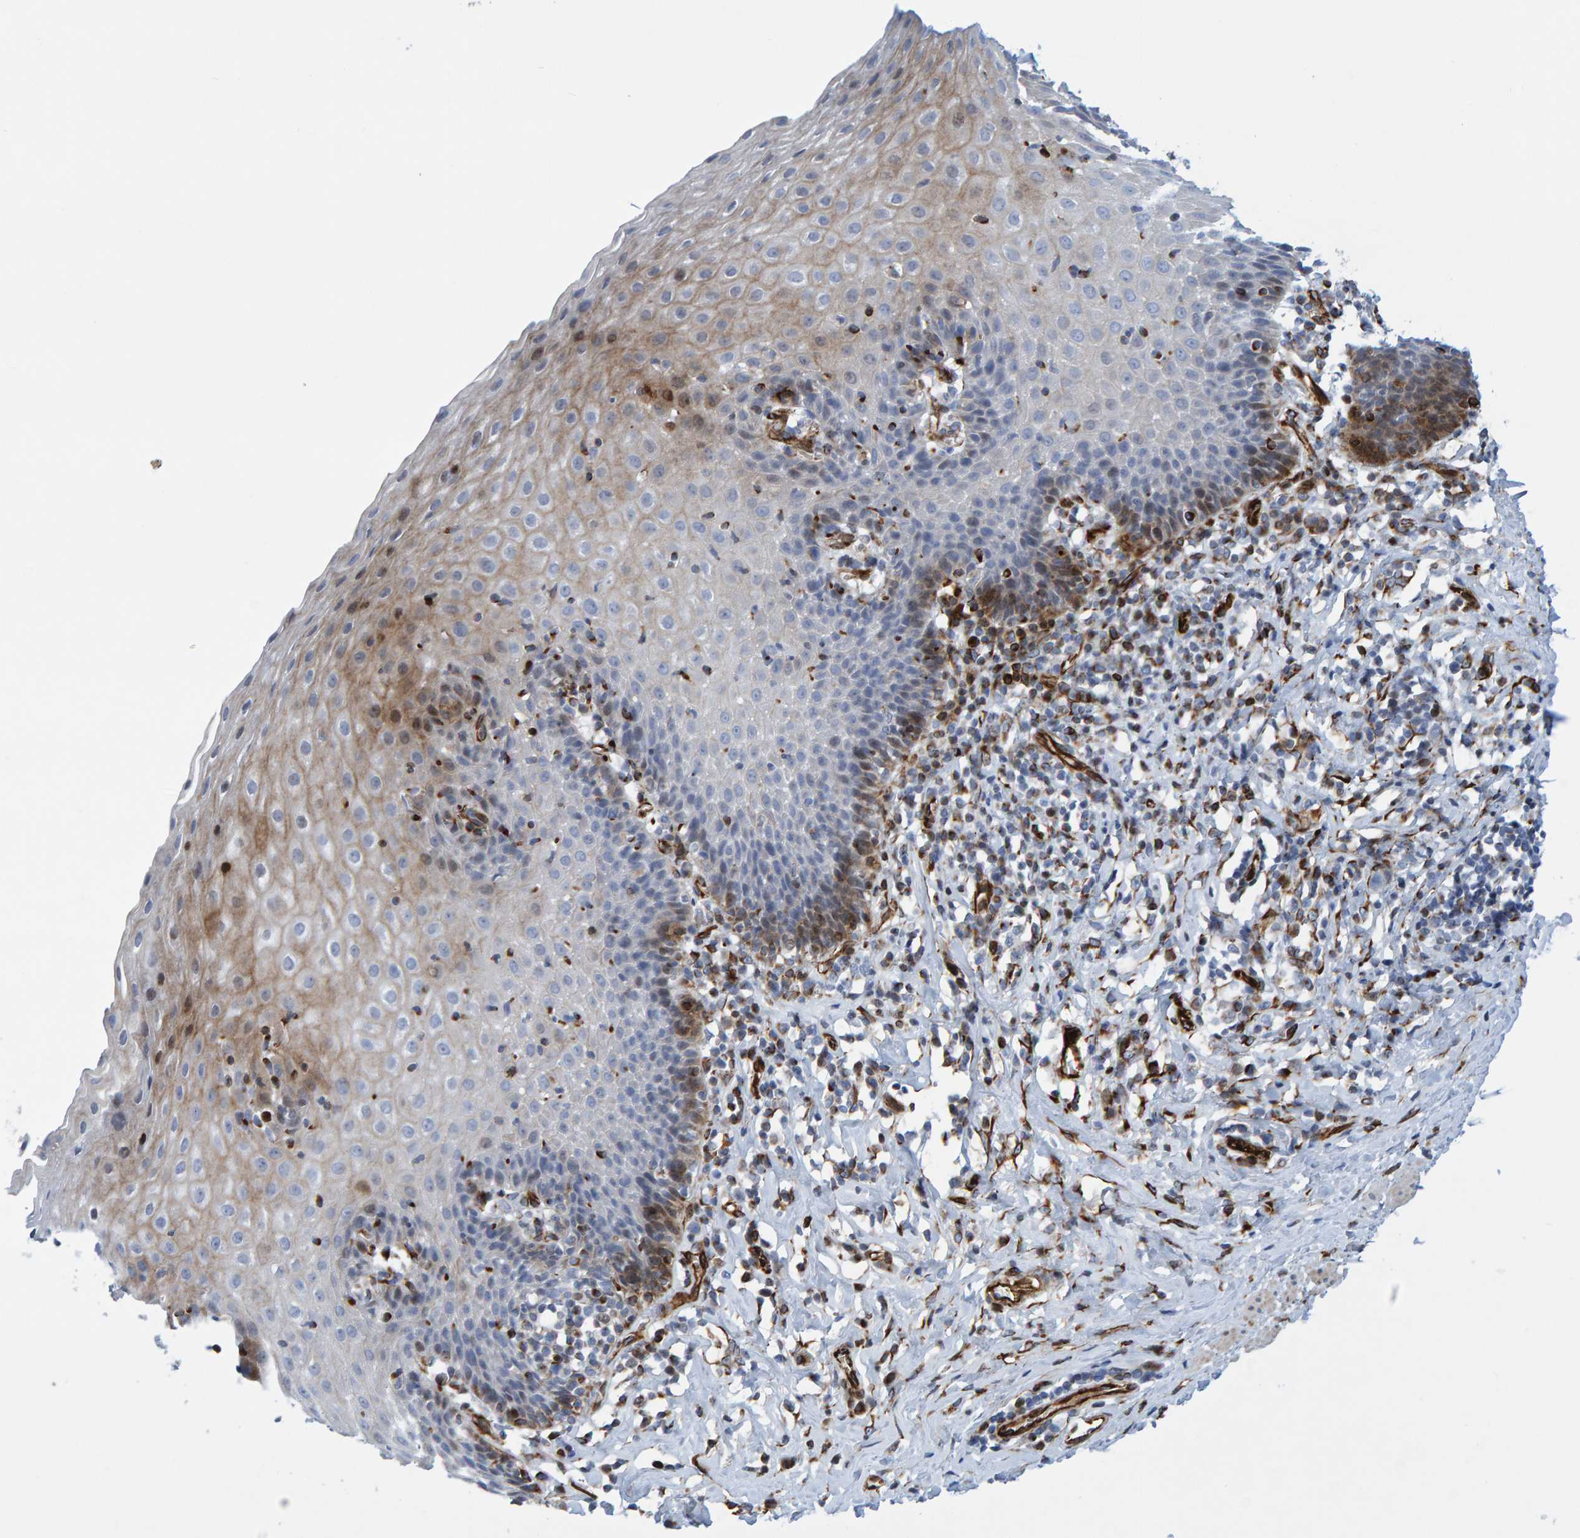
{"staining": {"intensity": "weak", "quantity": "25%-75%", "location": "cytoplasmic/membranous"}, "tissue": "esophagus", "cell_type": "Squamous epithelial cells", "image_type": "normal", "snomed": [{"axis": "morphology", "description": "Normal tissue, NOS"}, {"axis": "topography", "description": "Esophagus"}], "caption": "This micrograph exhibits immunohistochemistry staining of unremarkable human esophagus, with low weak cytoplasmic/membranous expression in approximately 25%-75% of squamous epithelial cells.", "gene": "POLG2", "patient": {"sex": "female", "age": 61}}